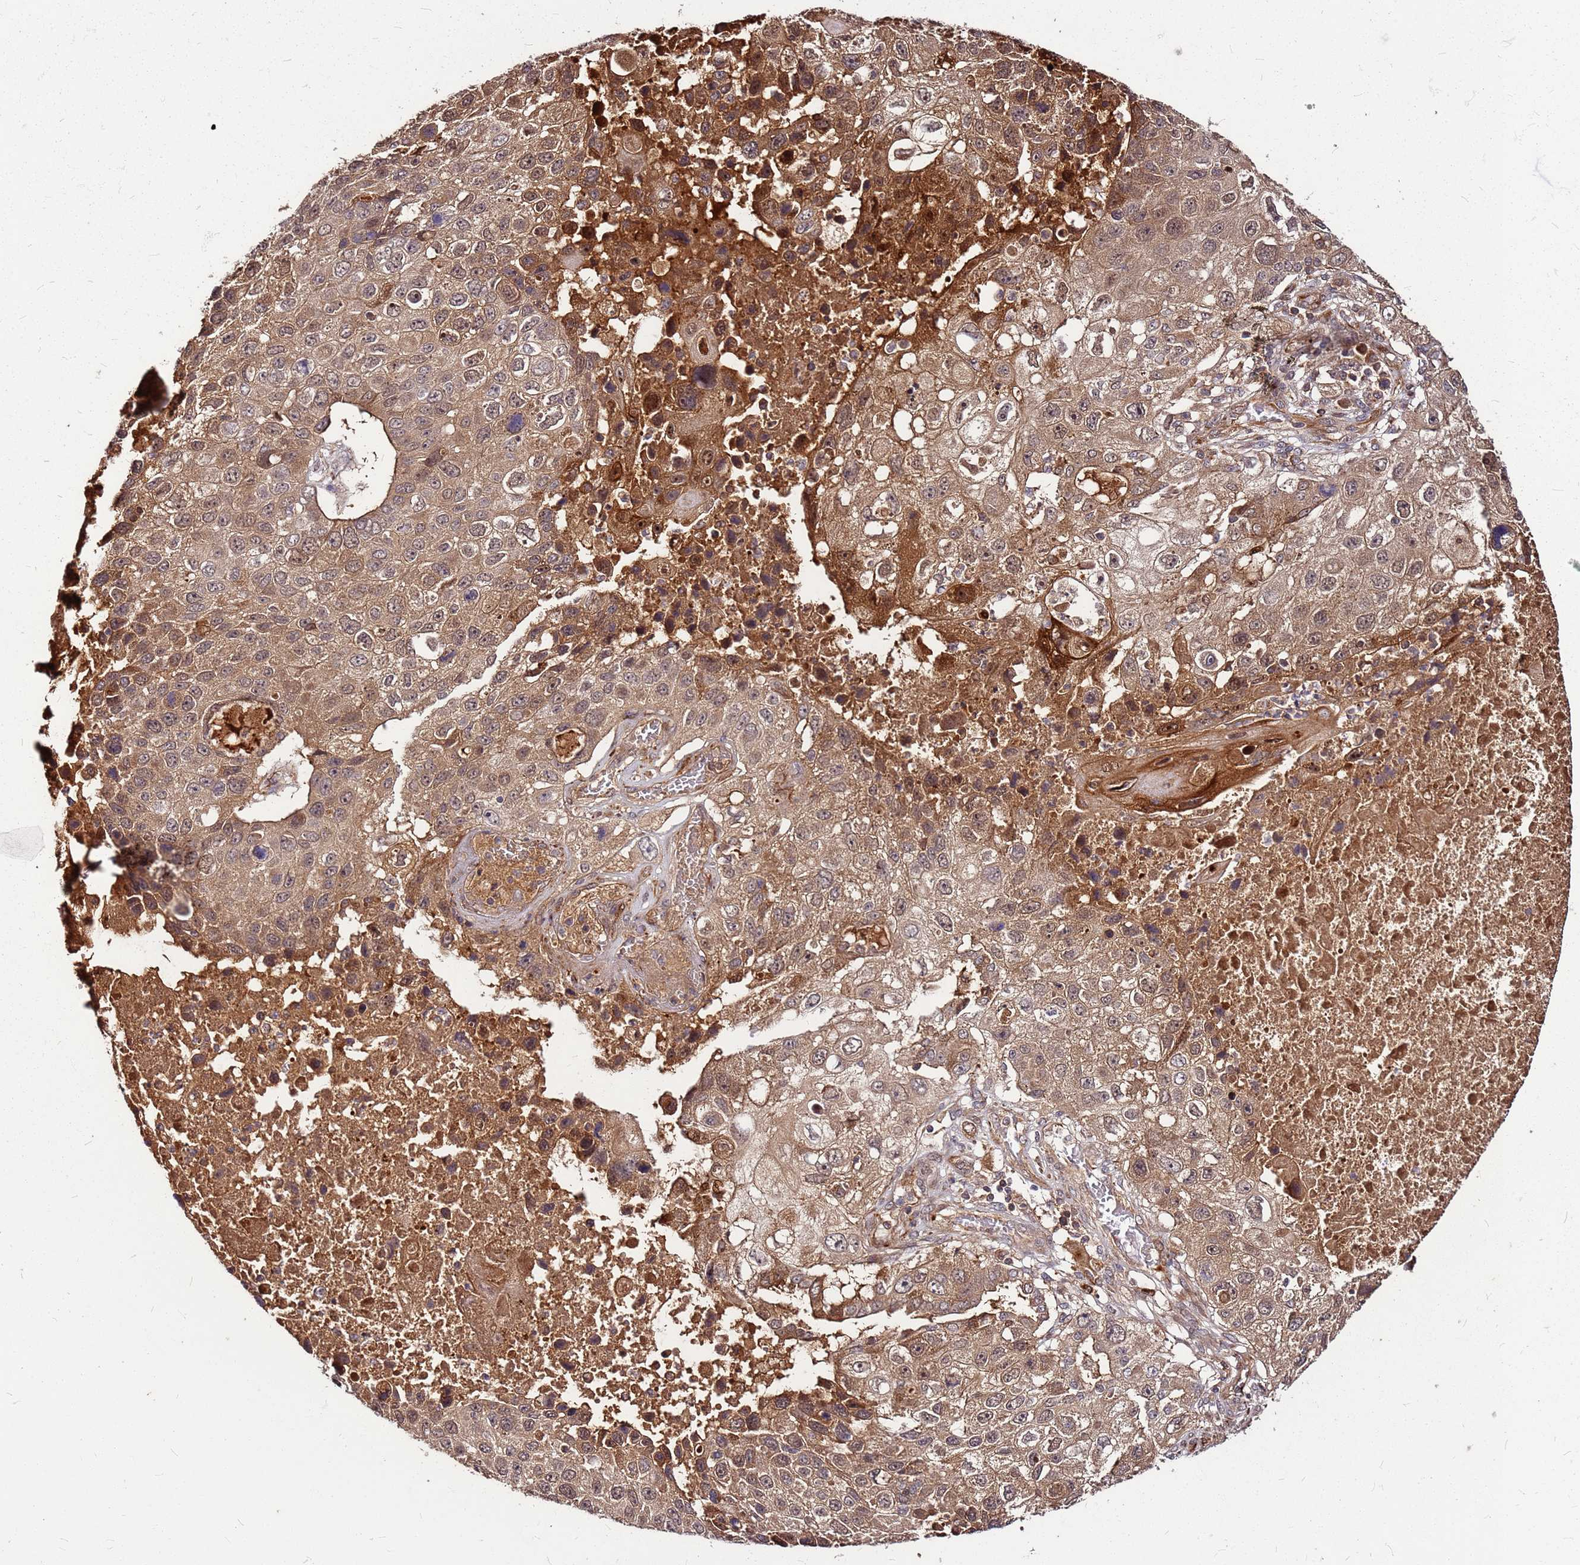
{"staining": {"intensity": "moderate", "quantity": ">75%", "location": "cytoplasmic/membranous,nuclear"}, "tissue": "lung cancer", "cell_type": "Tumor cells", "image_type": "cancer", "snomed": [{"axis": "morphology", "description": "Squamous cell carcinoma, NOS"}, {"axis": "topography", "description": "Lung"}], "caption": "Human lung cancer stained with a protein marker demonstrates moderate staining in tumor cells.", "gene": "LYPLAL1", "patient": {"sex": "male", "age": 61}}